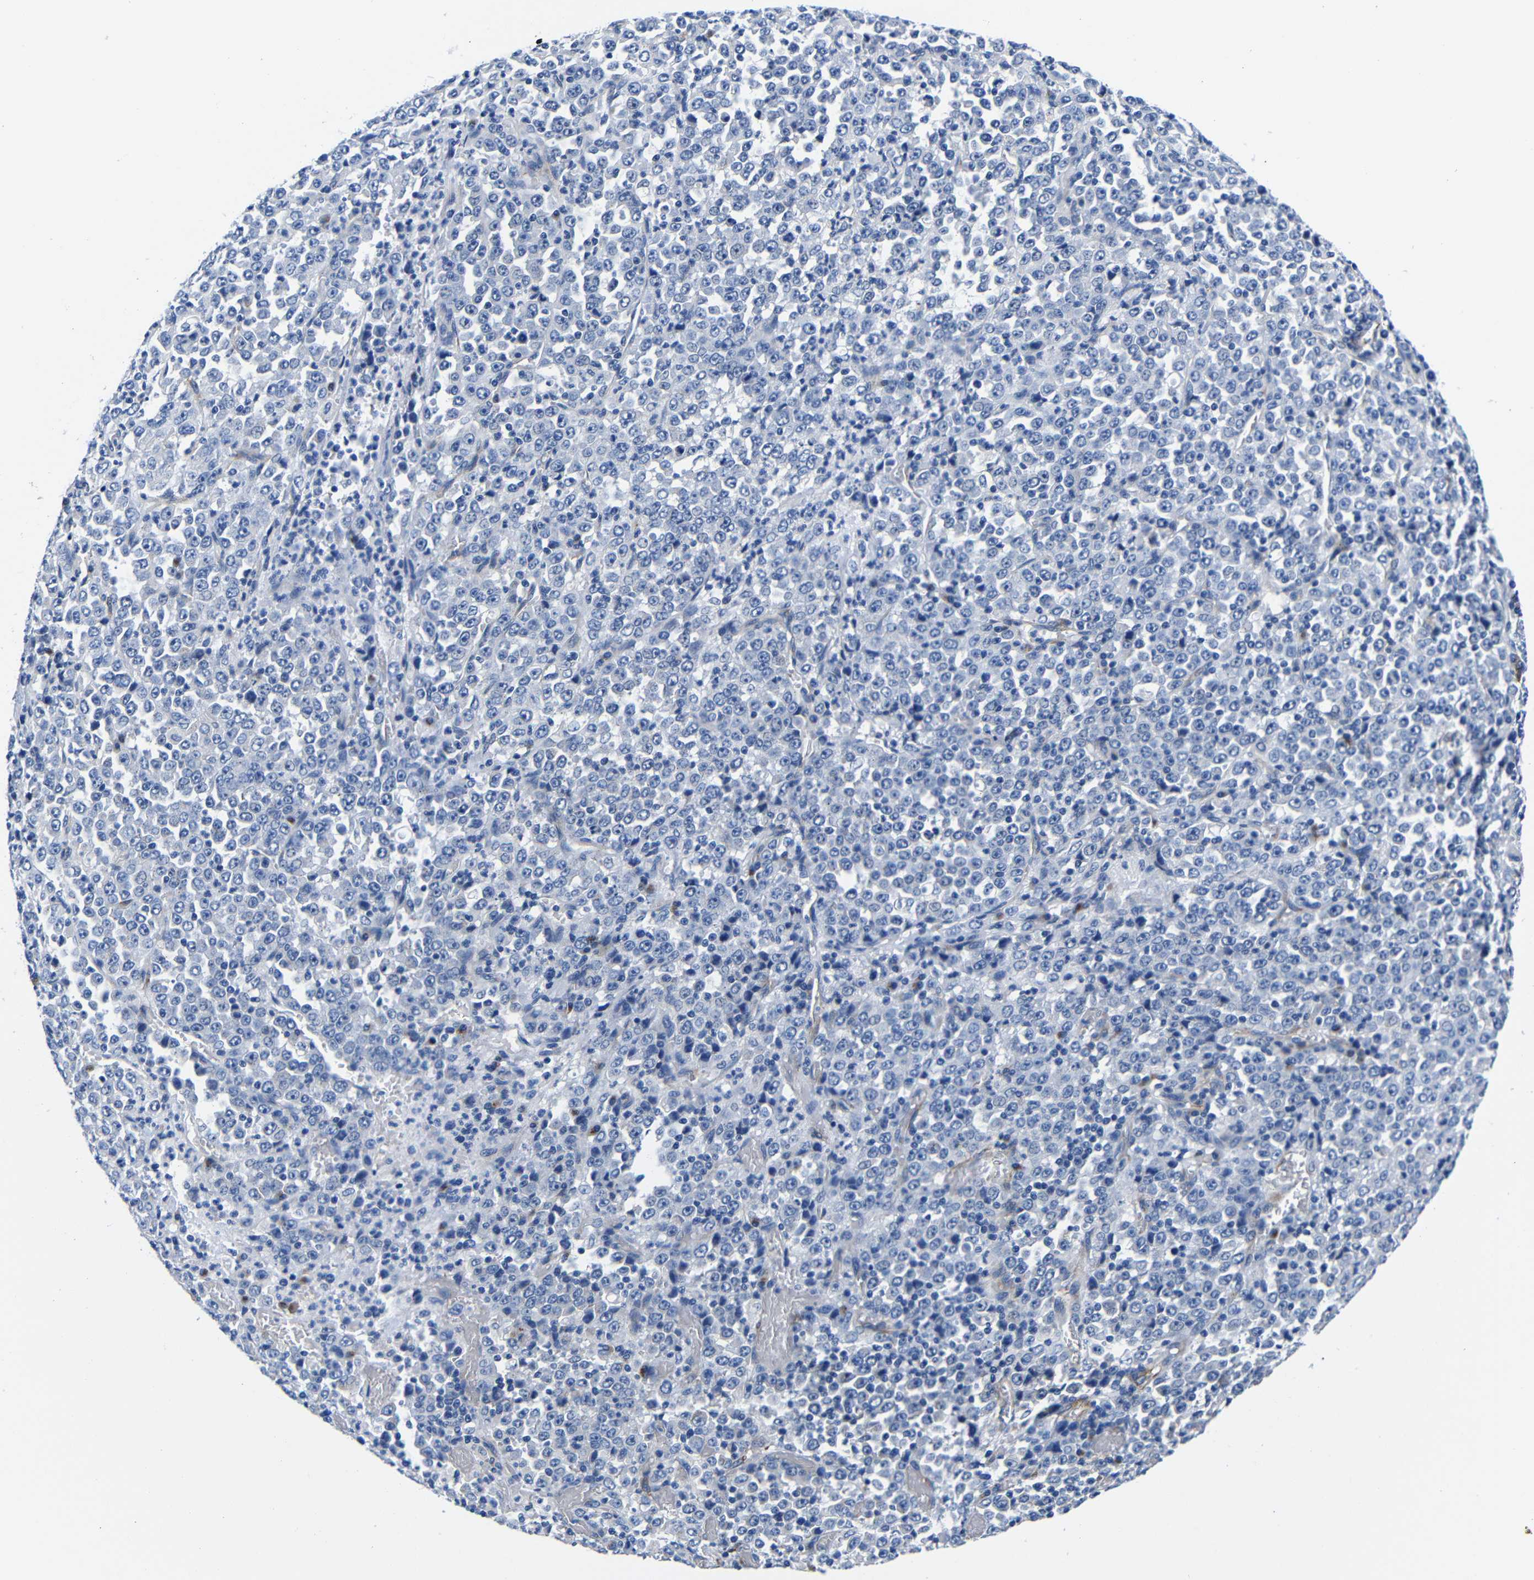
{"staining": {"intensity": "negative", "quantity": "none", "location": "none"}, "tissue": "stomach cancer", "cell_type": "Tumor cells", "image_type": "cancer", "snomed": [{"axis": "morphology", "description": "Normal tissue, NOS"}, {"axis": "morphology", "description": "Adenocarcinoma, NOS"}, {"axis": "topography", "description": "Stomach, upper"}, {"axis": "topography", "description": "Stomach"}], "caption": "Tumor cells show no significant positivity in stomach cancer.", "gene": "LRIG1", "patient": {"sex": "male", "age": 59}}